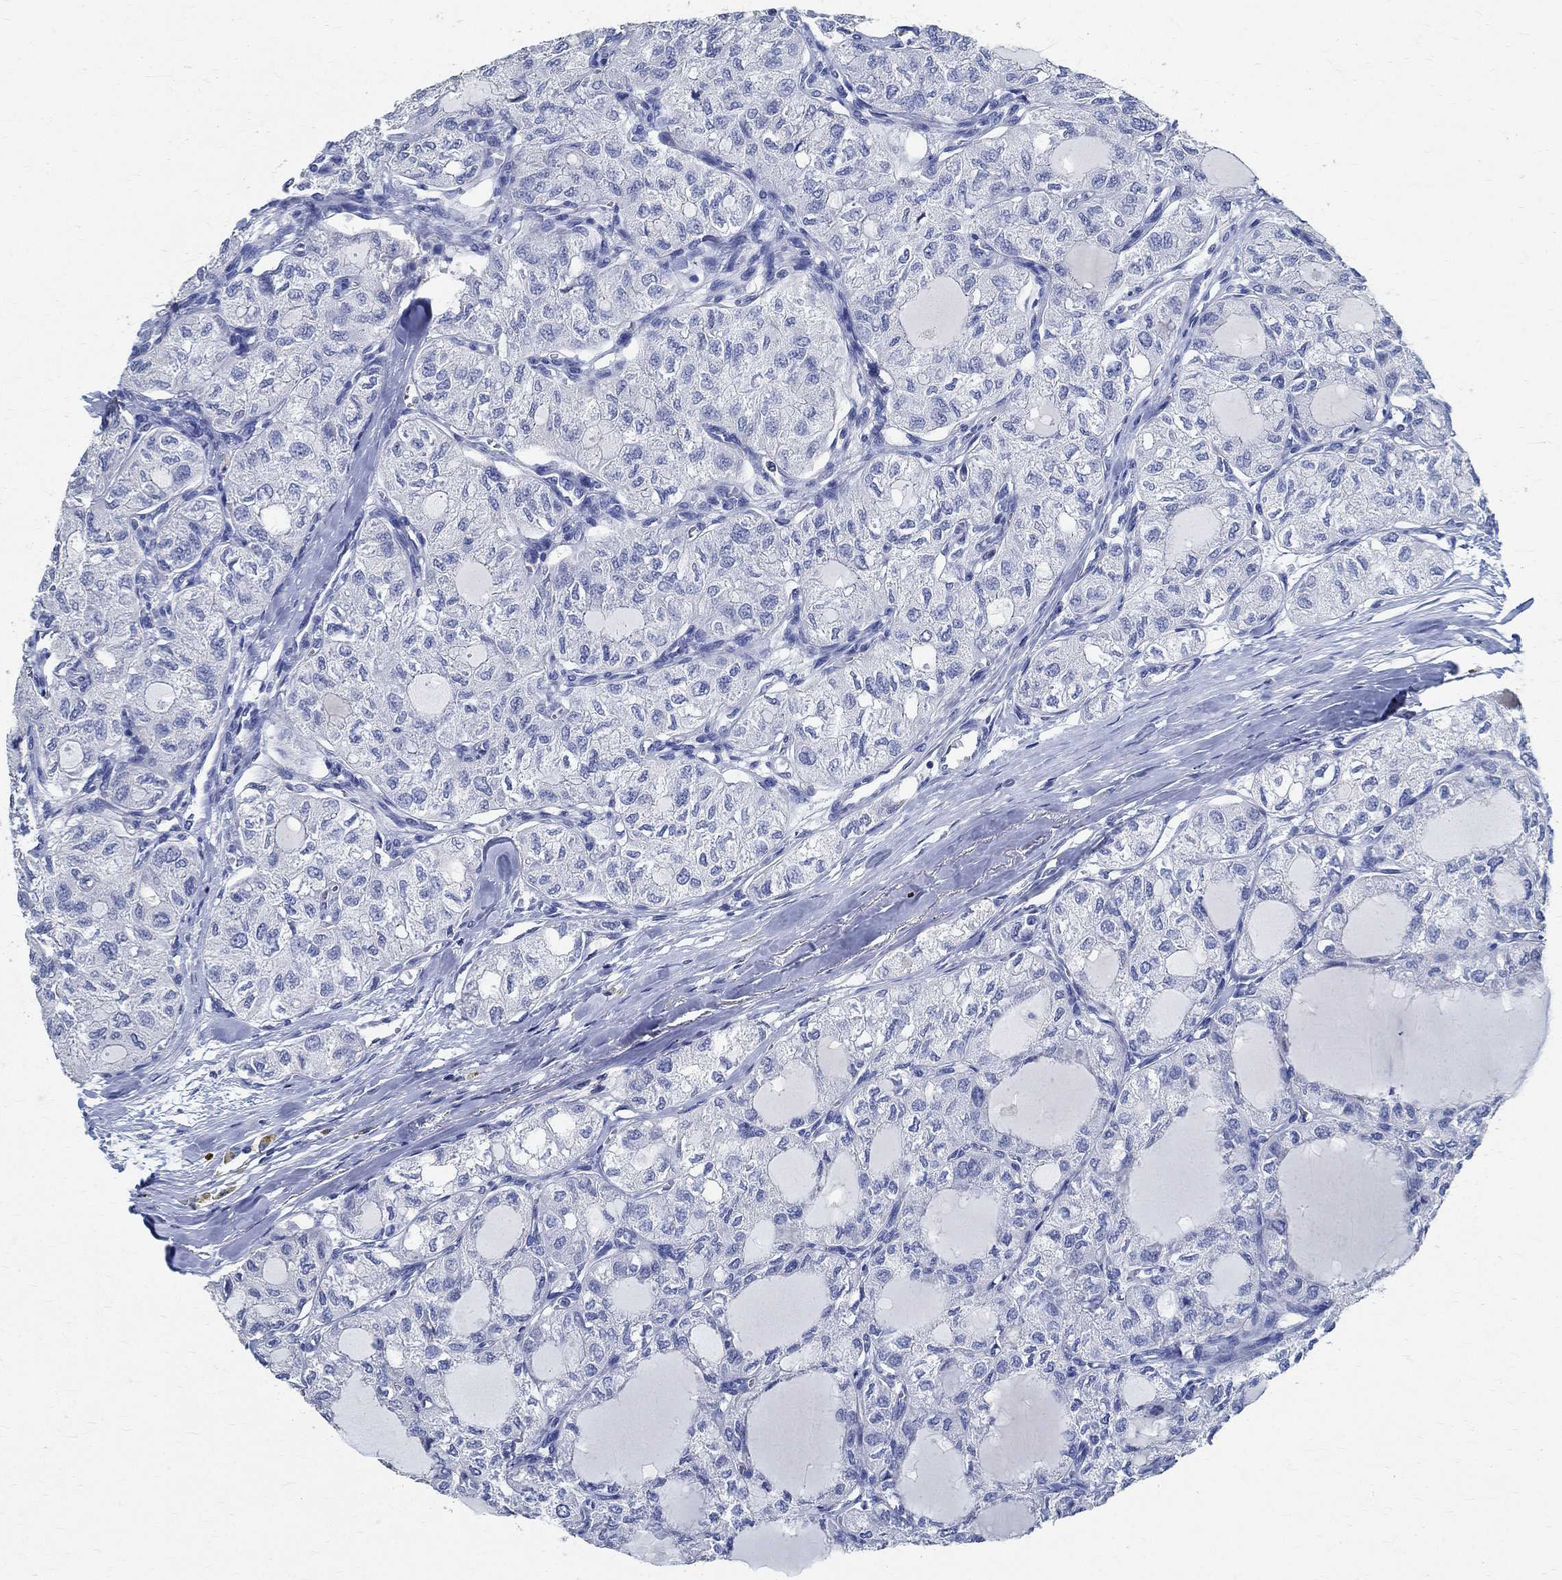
{"staining": {"intensity": "negative", "quantity": "none", "location": "none"}, "tissue": "thyroid cancer", "cell_type": "Tumor cells", "image_type": "cancer", "snomed": [{"axis": "morphology", "description": "Follicular adenoma carcinoma, NOS"}, {"axis": "topography", "description": "Thyroid gland"}], "caption": "Tumor cells are negative for brown protein staining in thyroid follicular adenoma carcinoma.", "gene": "PRX", "patient": {"sex": "male", "age": 75}}